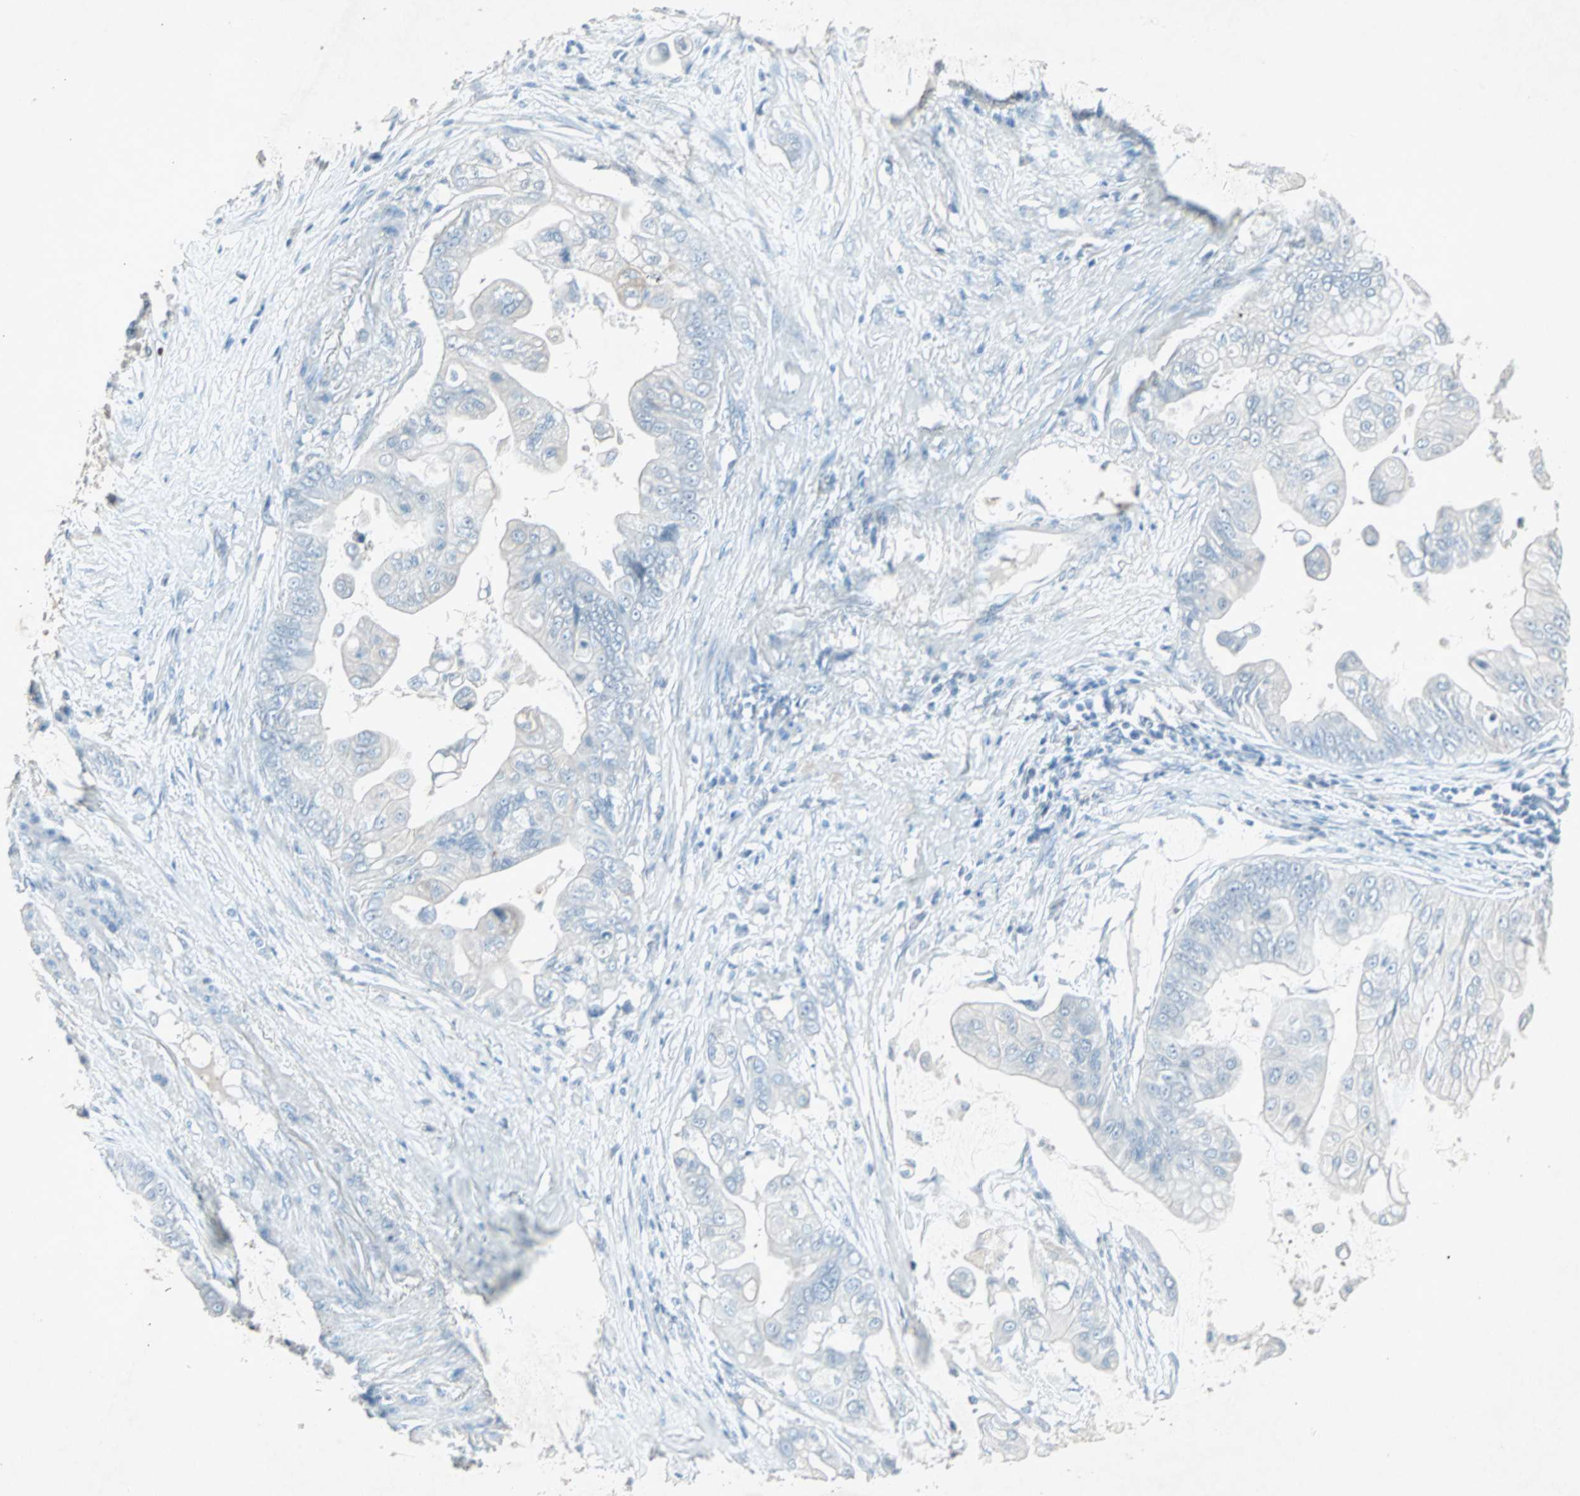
{"staining": {"intensity": "negative", "quantity": "none", "location": "none"}, "tissue": "pancreatic cancer", "cell_type": "Tumor cells", "image_type": "cancer", "snomed": [{"axis": "morphology", "description": "Adenocarcinoma, NOS"}, {"axis": "topography", "description": "Pancreas"}], "caption": "There is no significant positivity in tumor cells of pancreatic adenocarcinoma.", "gene": "LANCL3", "patient": {"sex": "female", "age": 75}}